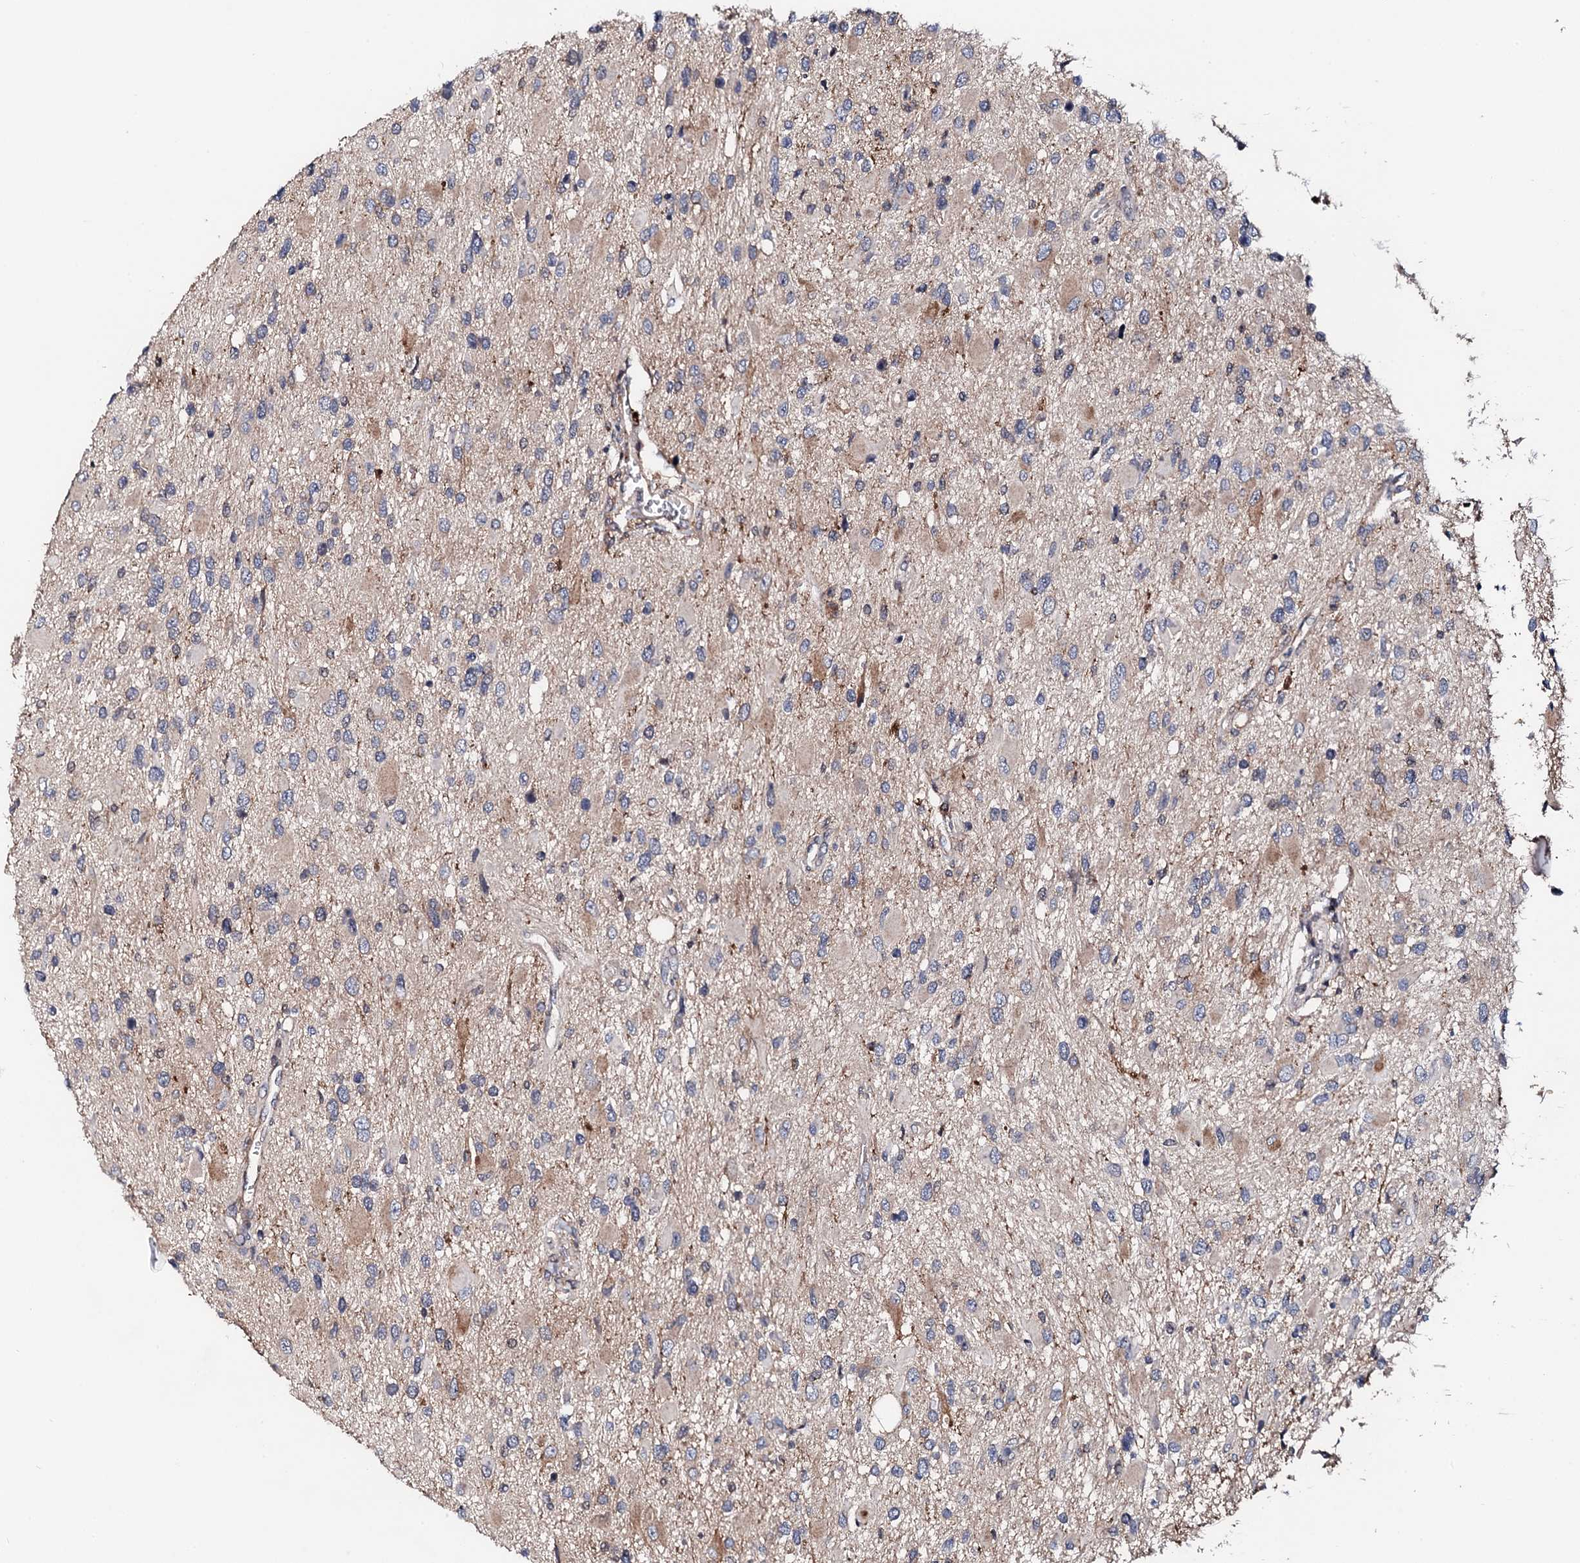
{"staining": {"intensity": "negative", "quantity": "none", "location": "none"}, "tissue": "glioma", "cell_type": "Tumor cells", "image_type": "cancer", "snomed": [{"axis": "morphology", "description": "Glioma, malignant, High grade"}, {"axis": "topography", "description": "Brain"}], "caption": "Immunohistochemical staining of high-grade glioma (malignant) displays no significant expression in tumor cells.", "gene": "EDC3", "patient": {"sex": "male", "age": 53}}